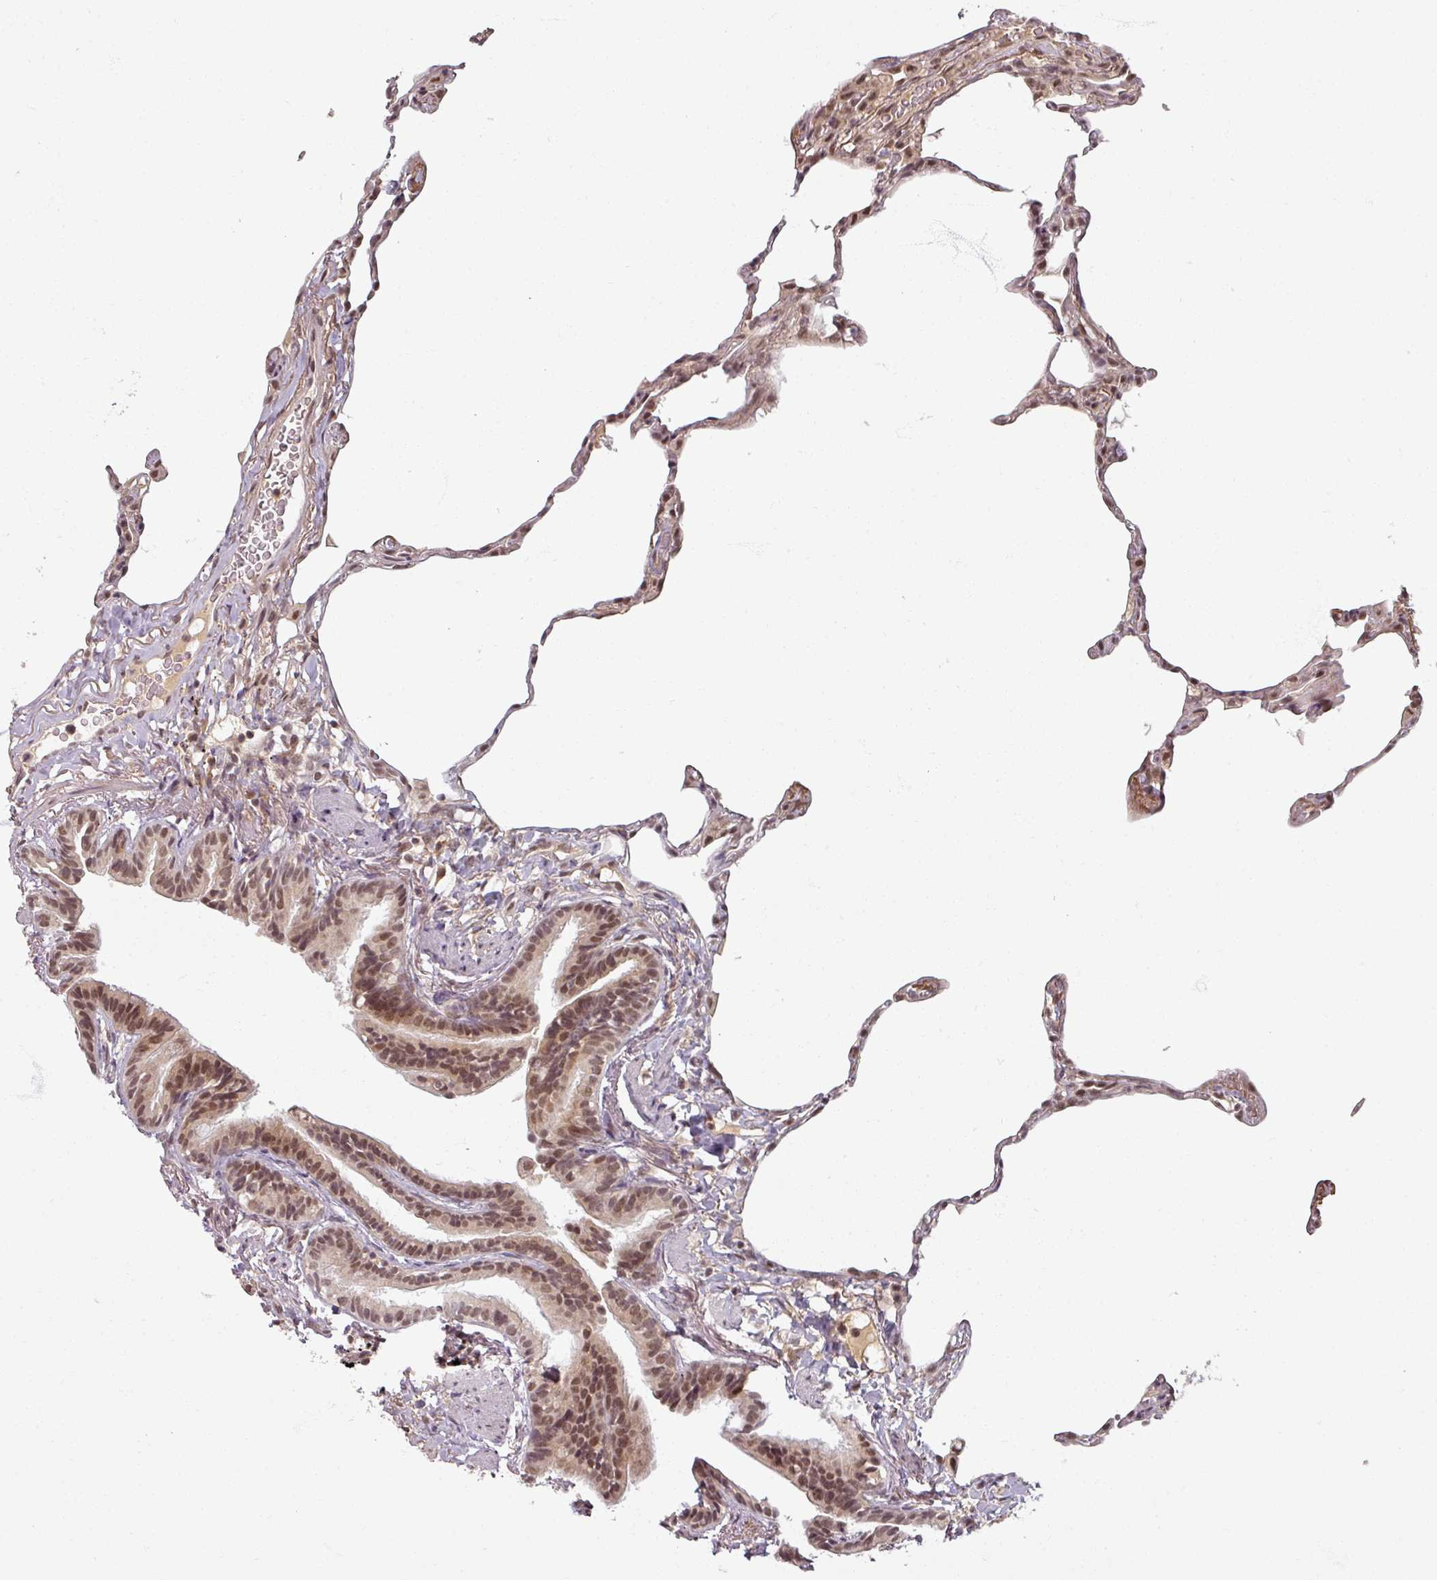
{"staining": {"intensity": "moderate", "quantity": "25%-75%", "location": "nuclear"}, "tissue": "lung", "cell_type": "Alveolar cells", "image_type": "normal", "snomed": [{"axis": "morphology", "description": "Normal tissue, NOS"}, {"axis": "topography", "description": "Lung"}], "caption": "This photomicrograph reveals IHC staining of normal lung, with medium moderate nuclear staining in about 25%-75% of alveolar cells.", "gene": "POLR2G", "patient": {"sex": "female", "age": 57}}